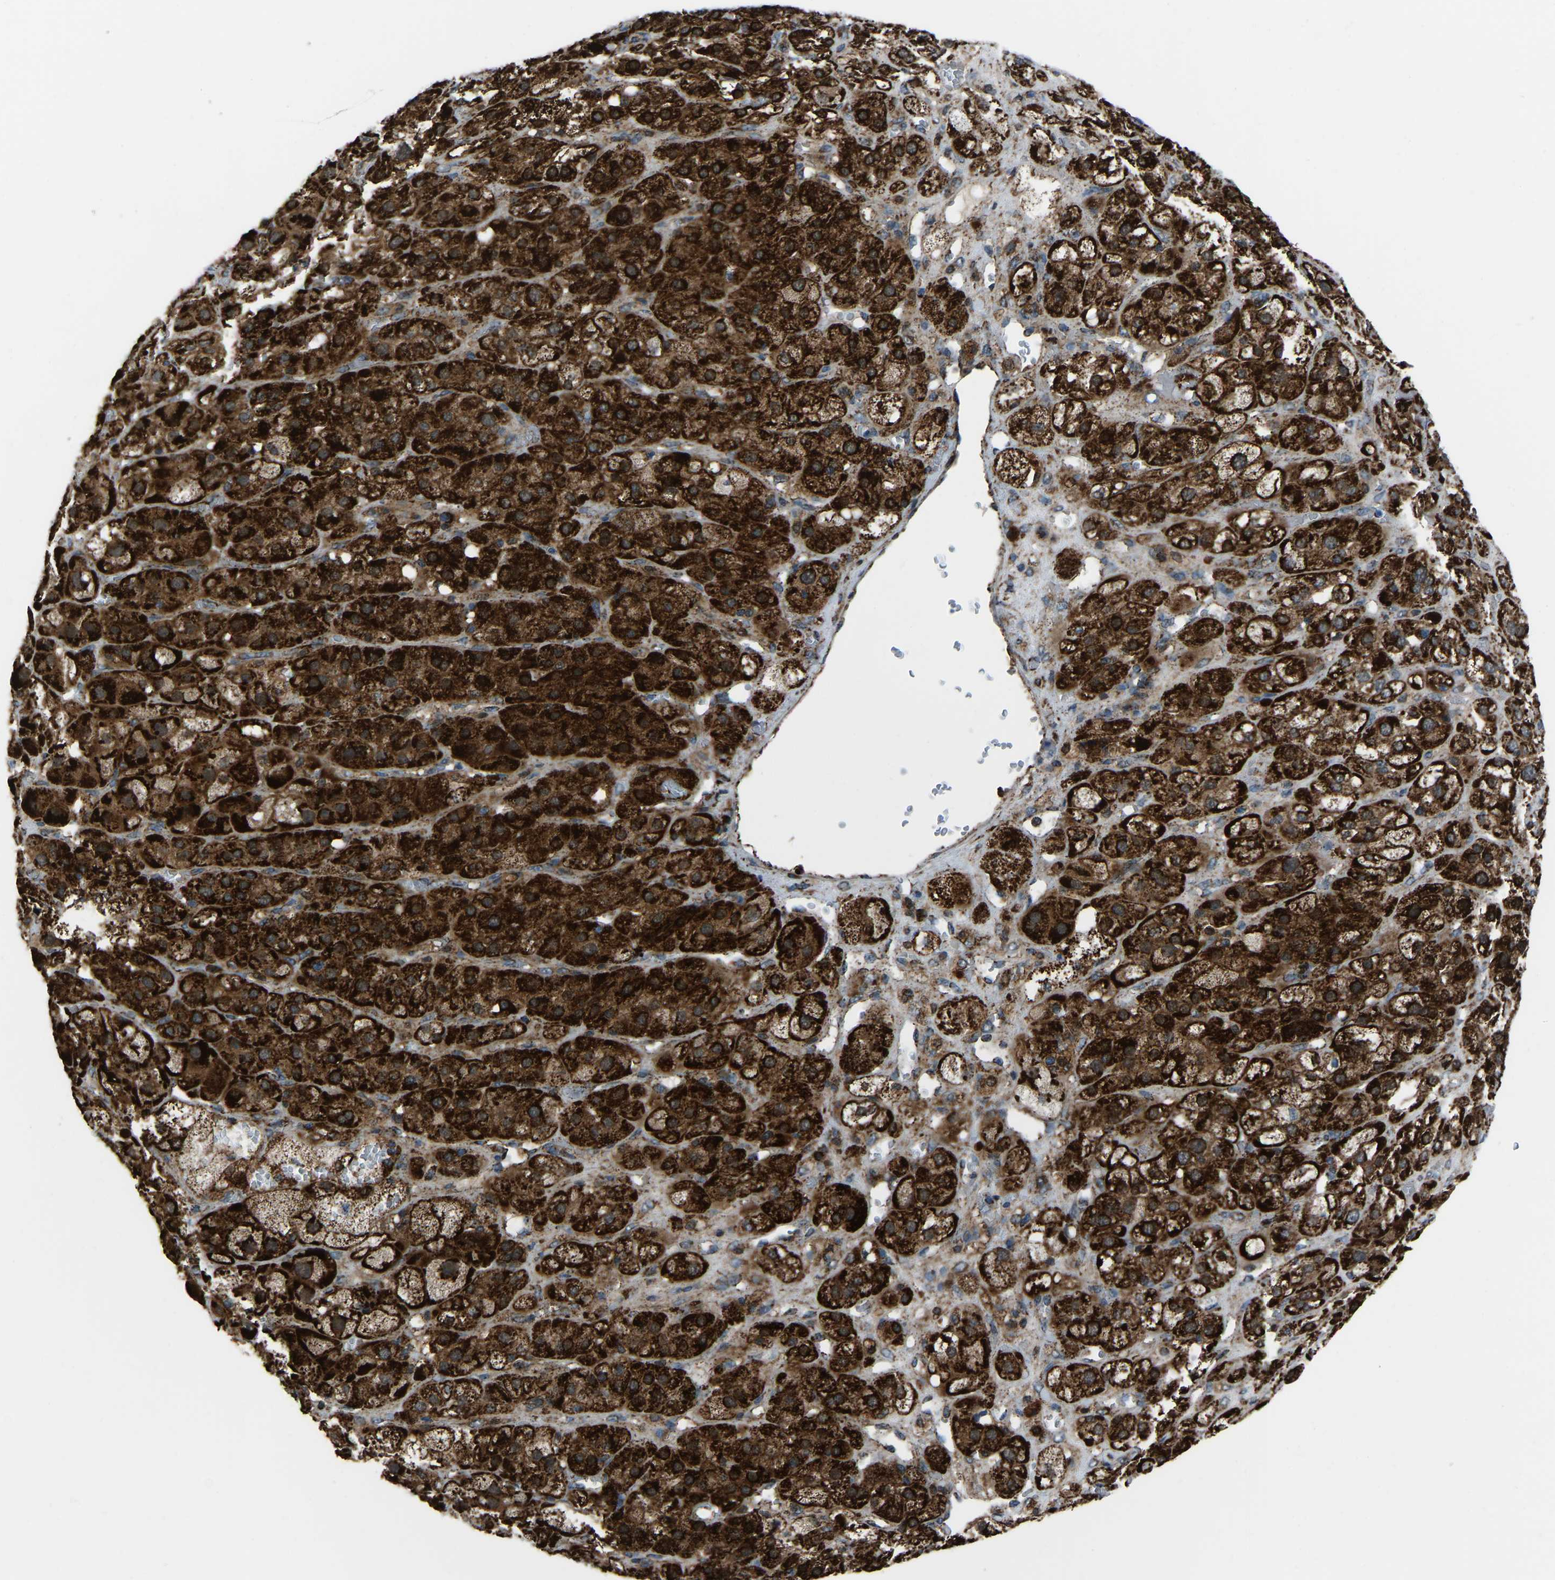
{"staining": {"intensity": "strong", "quantity": ">75%", "location": "cytoplasmic/membranous"}, "tissue": "adrenal gland", "cell_type": "Glandular cells", "image_type": "normal", "snomed": [{"axis": "morphology", "description": "Normal tissue, NOS"}, {"axis": "topography", "description": "Adrenal gland"}], "caption": "A brown stain labels strong cytoplasmic/membranous expression of a protein in glandular cells of unremarkable human adrenal gland. The staining is performed using DAB brown chromogen to label protein expression. The nuclei are counter-stained blue using hematoxylin.", "gene": "AKR1A1", "patient": {"sex": "female", "age": 47}}